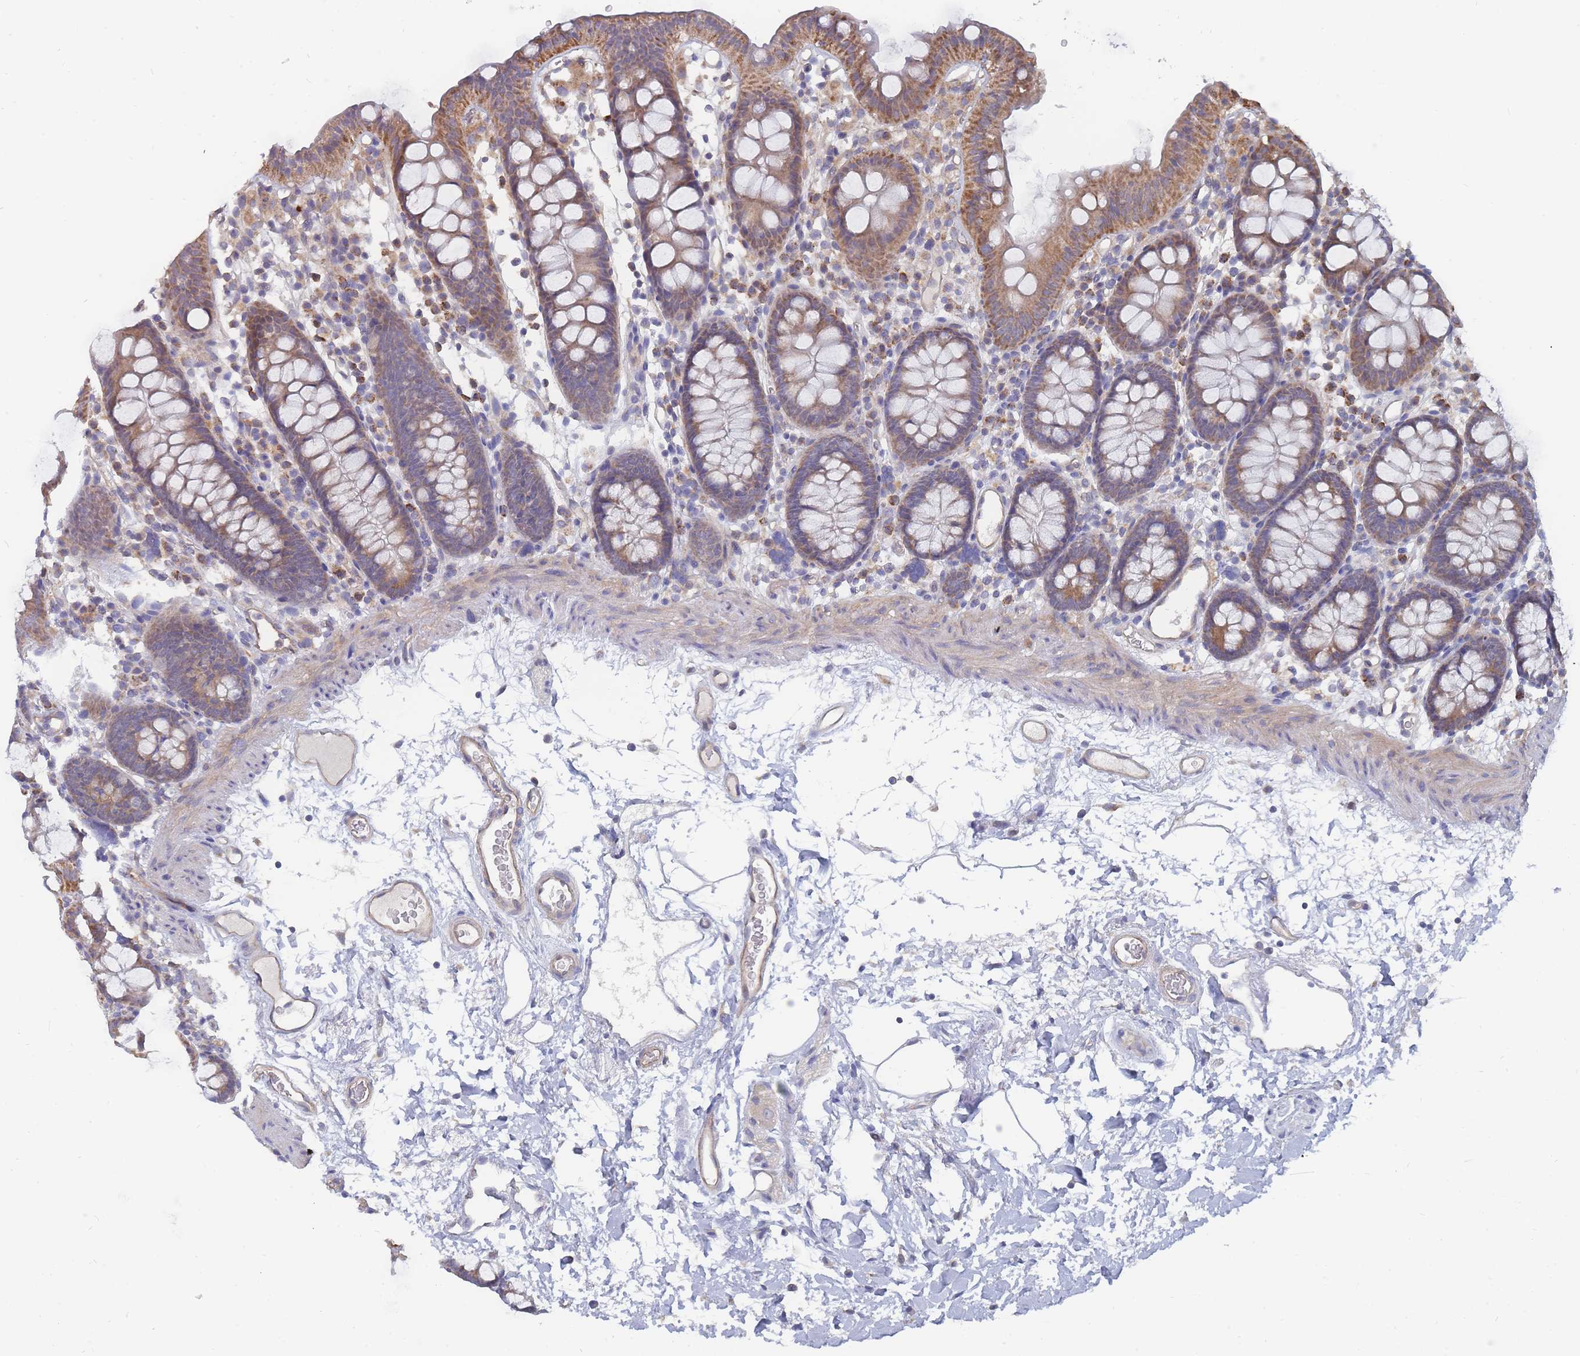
{"staining": {"intensity": "moderate", "quantity": ">75%", "location": "cytoplasmic/membranous"}, "tissue": "colon", "cell_type": "Endothelial cells", "image_type": "normal", "snomed": [{"axis": "morphology", "description": "Normal tissue, NOS"}, {"axis": "topography", "description": "Colon"}], "caption": "Approximately >75% of endothelial cells in unremarkable colon reveal moderate cytoplasmic/membranous protein expression as visualized by brown immunohistochemical staining.", "gene": "NUB1", "patient": {"sex": "male", "age": 75}}